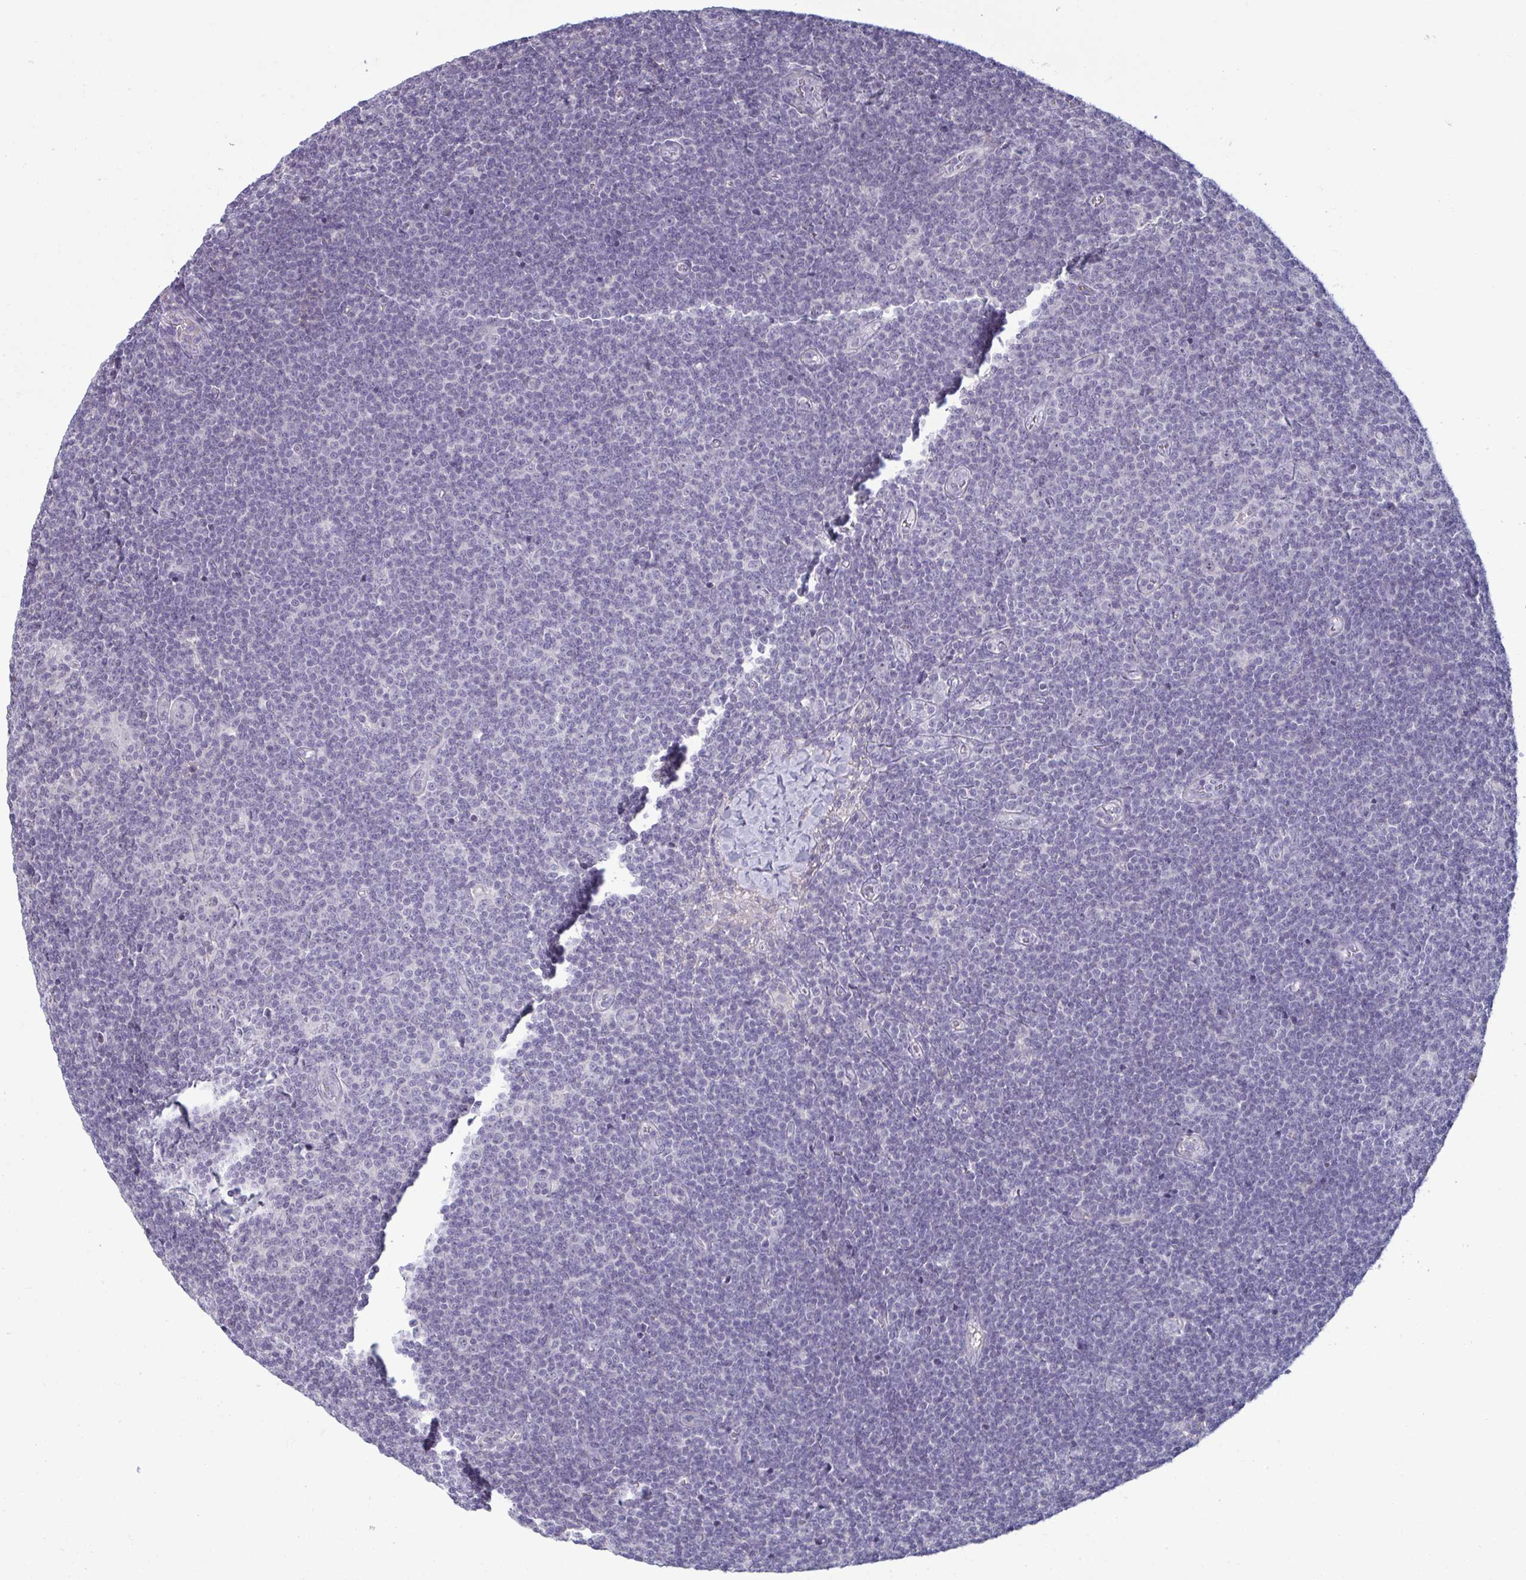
{"staining": {"intensity": "negative", "quantity": "none", "location": "none"}, "tissue": "lymphoma", "cell_type": "Tumor cells", "image_type": "cancer", "snomed": [{"axis": "morphology", "description": "Malignant lymphoma, non-Hodgkin's type, Low grade"}, {"axis": "topography", "description": "Lymph node"}], "caption": "Tumor cells are negative for protein expression in human lymphoma.", "gene": "RNASEH1", "patient": {"sex": "male", "age": 48}}